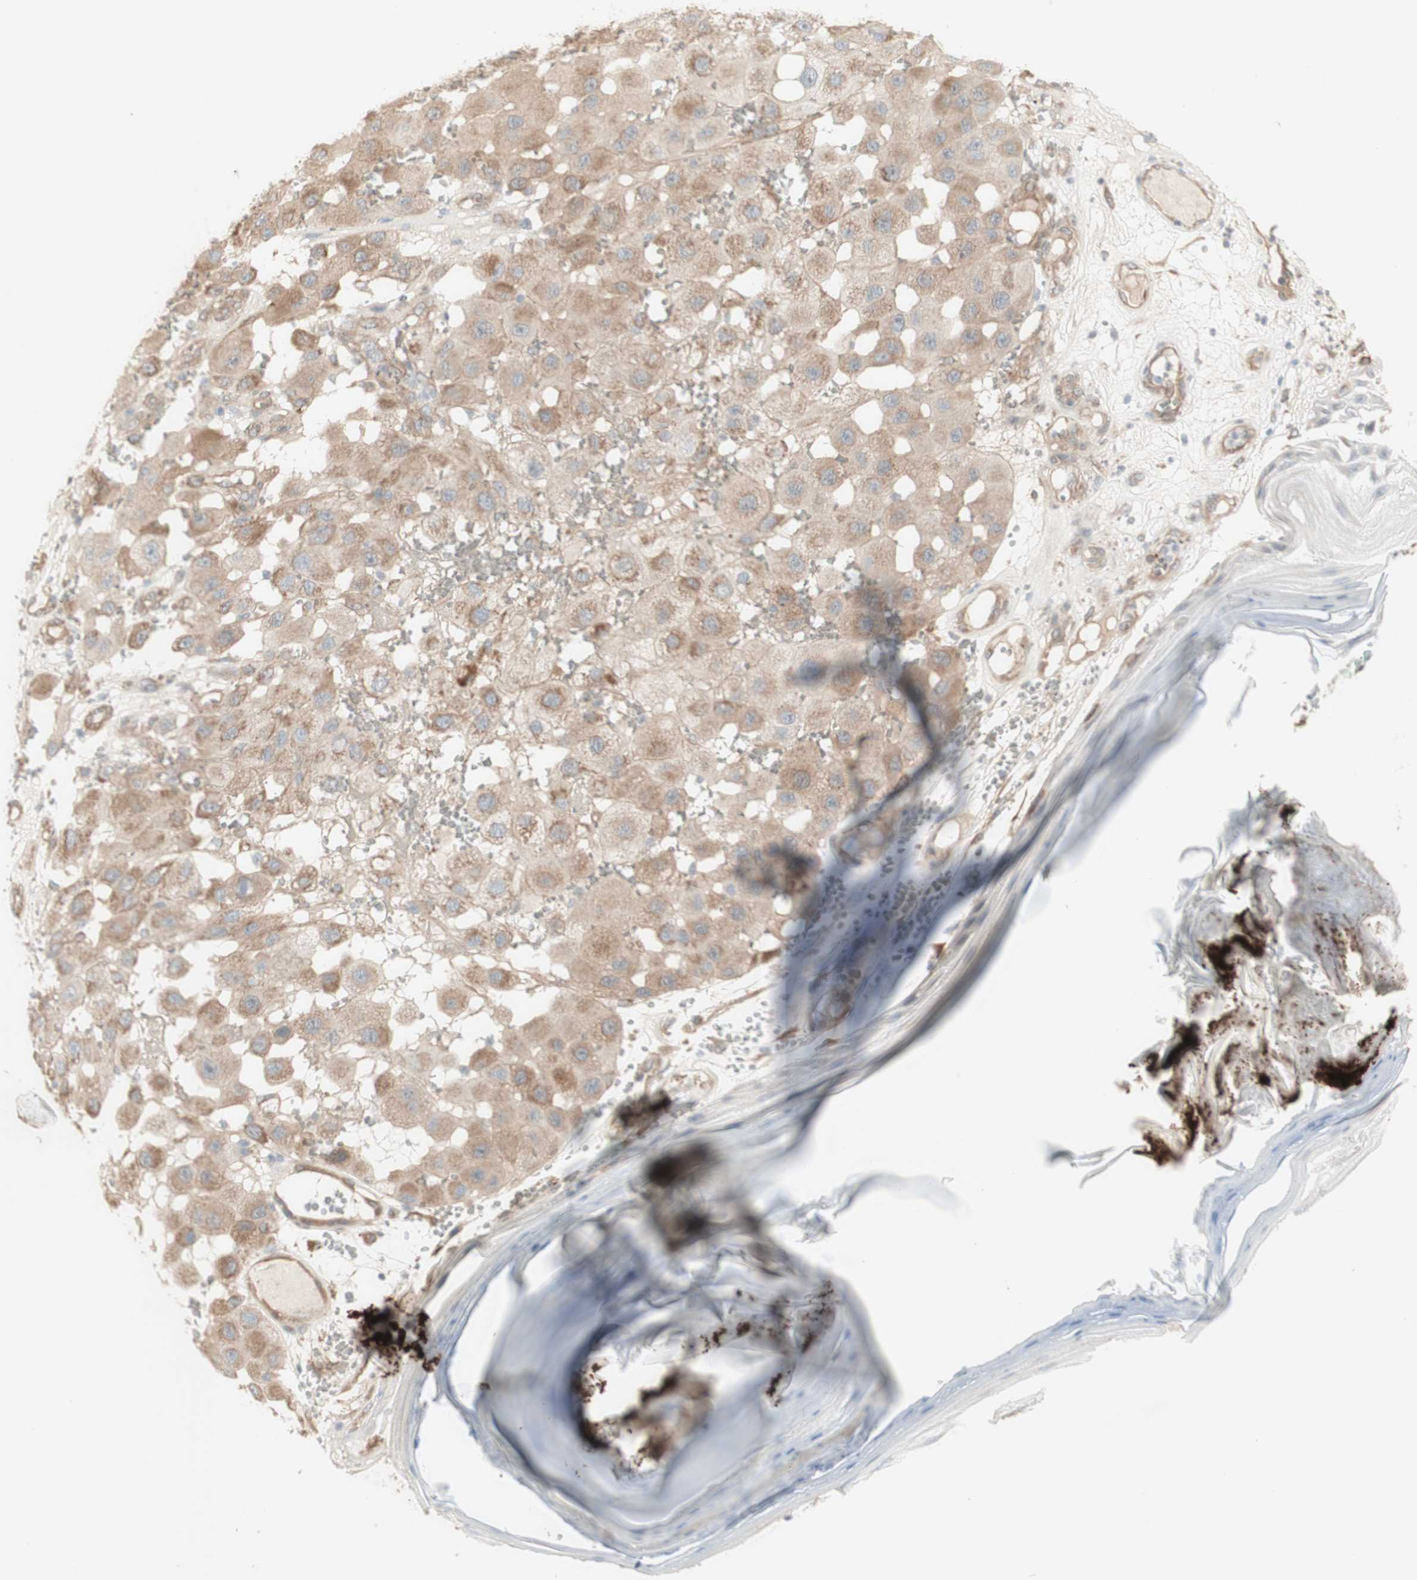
{"staining": {"intensity": "moderate", "quantity": ">75%", "location": "cytoplasmic/membranous"}, "tissue": "melanoma", "cell_type": "Tumor cells", "image_type": "cancer", "snomed": [{"axis": "morphology", "description": "Malignant melanoma, NOS"}, {"axis": "topography", "description": "Skin"}], "caption": "Human melanoma stained with a protein marker reveals moderate staining in tumor cells.", "gene": "CNN3", "patient": {"sex": "female", "age": 81}}